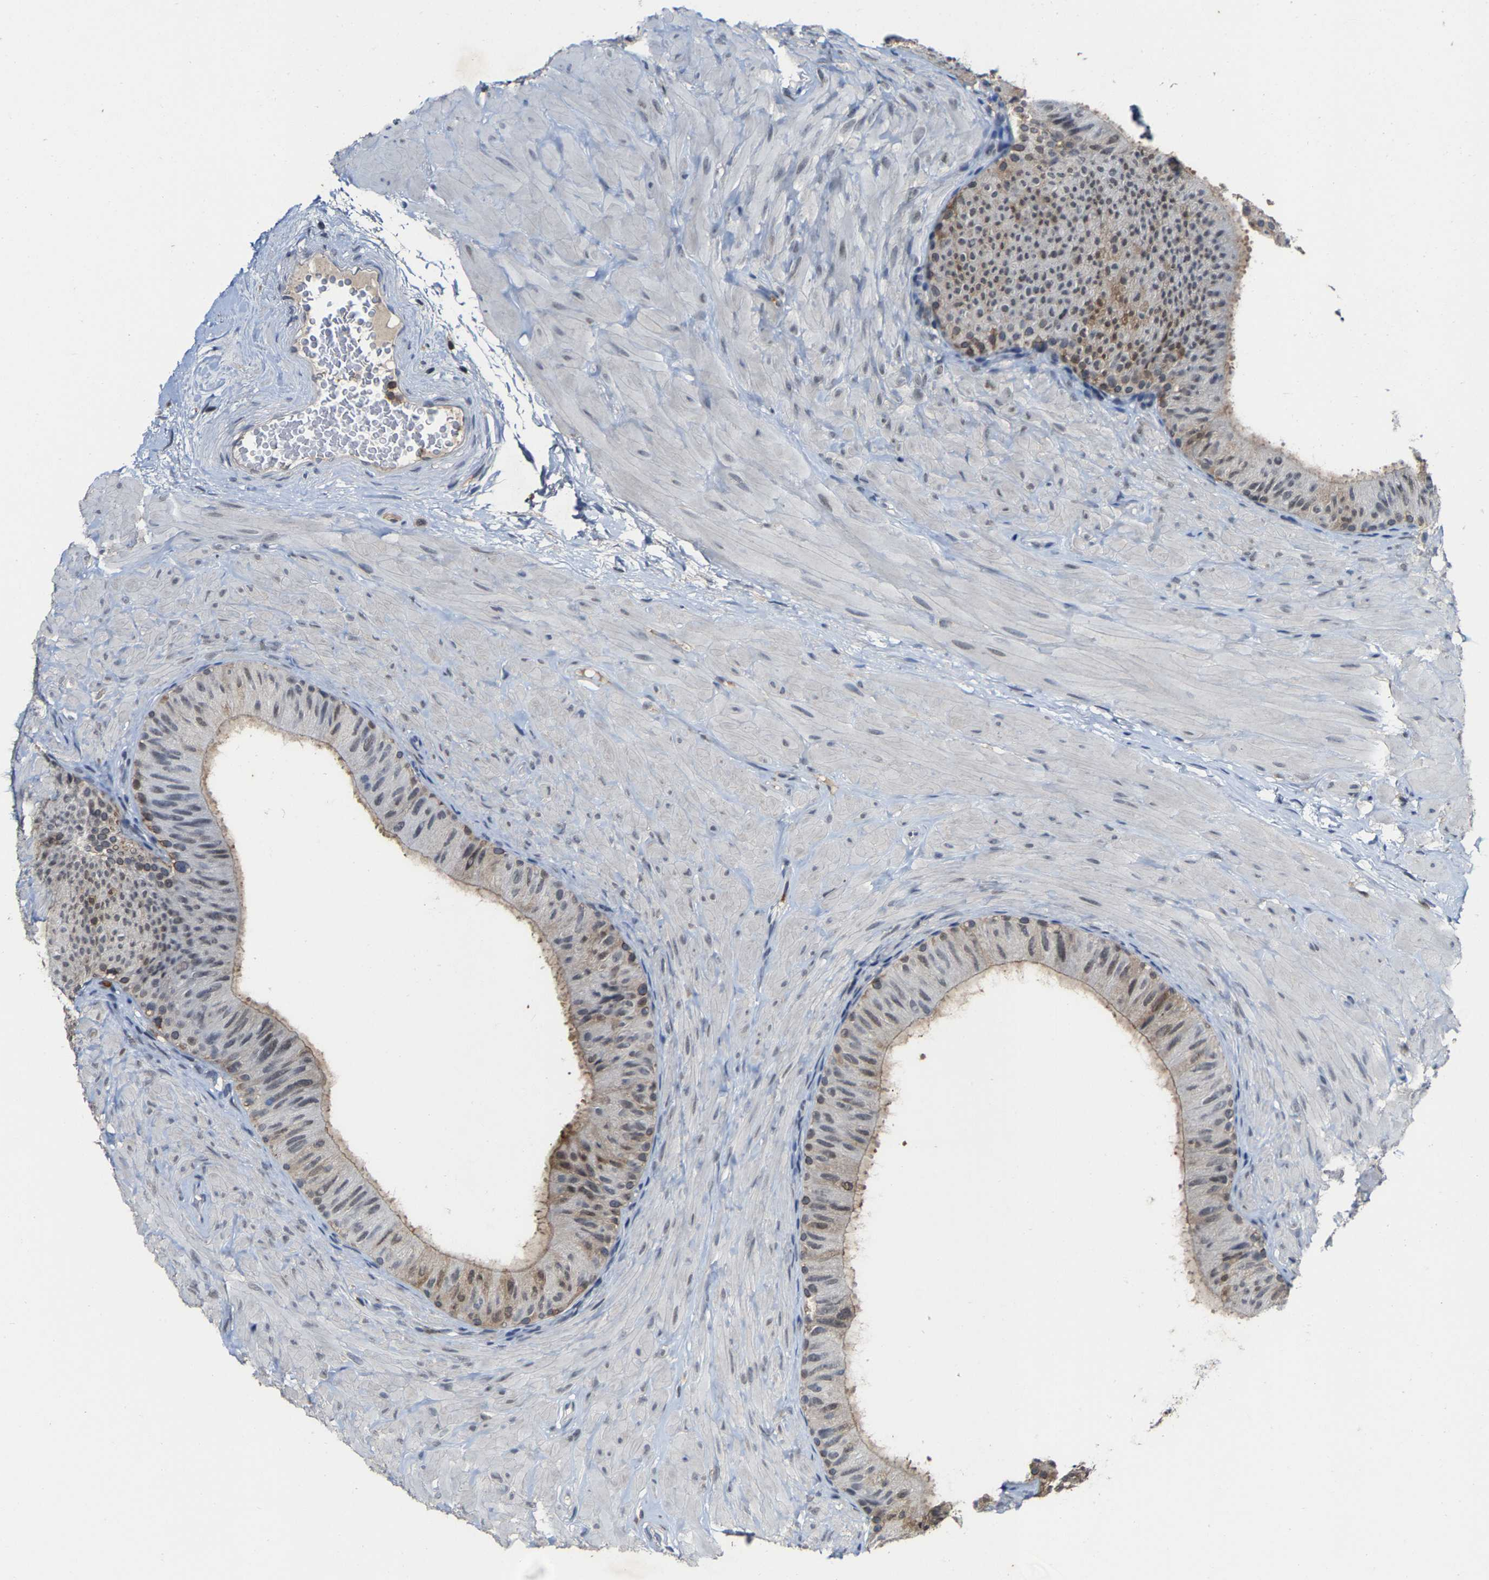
{"staining": {"intensity": "weak", "quantity": ">75%", "location": "nuclear"}, "tissue": "epididymis", "cell_type": "Glandular cells", "image_type": "normal", "snomed": [{"axis": "morphology", "description": "Normal tissue, NOS"}, {"axis": "topography", "description": "Epididymis"}], "caption": "An immunohistochemistry (IHC) micrograph of unremarkable tissue is shown. Protein staining in brown labels weak nuclear positivity in epididymis within glandular cells. The staining was performed using DAB, with brown indicating positive protein expression. Nuclei are stained blue with hematoxylin.", "gene": "FGD3", "patient": {"sex": "male", "age": 34}}